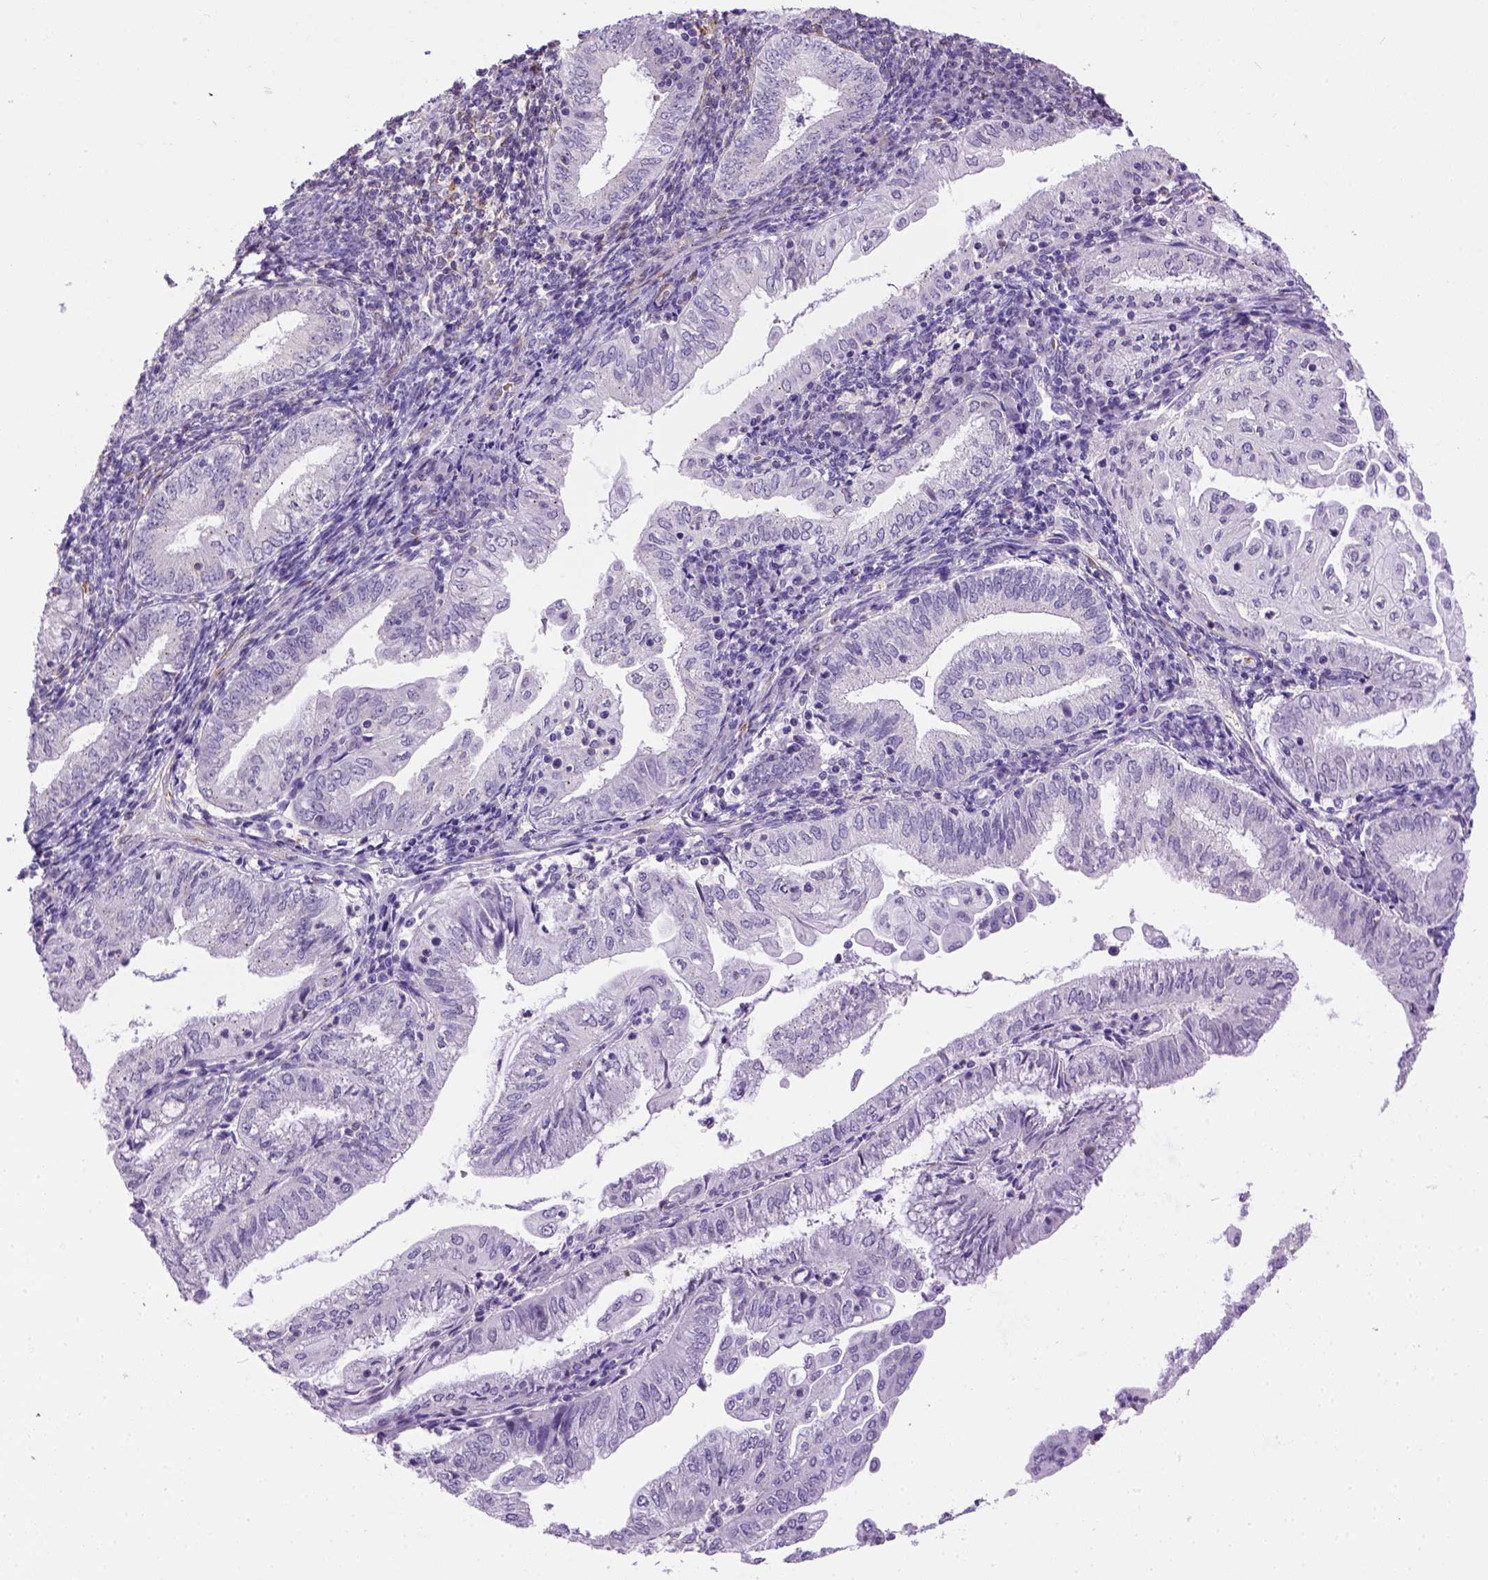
{"staining": {"intensity": "negative", "quantity": "none", "location": "none"}, "tissue": "endometrial cancer", "cell_type": "Tumor cells", "image_type": "cancer", "snomed": [{"axis": "morphology", "description": "Adenocarcinoma, NOS"}, {"axis": "topography", "description": "Endometrium"}], "caption": "This is an immunohistochemistry histopathology image of human endometrial adenocarcinoma. There is no positivity in tumor cells.", "gene": "KAZN", "patient": {"sex": "female", "age": 55}}